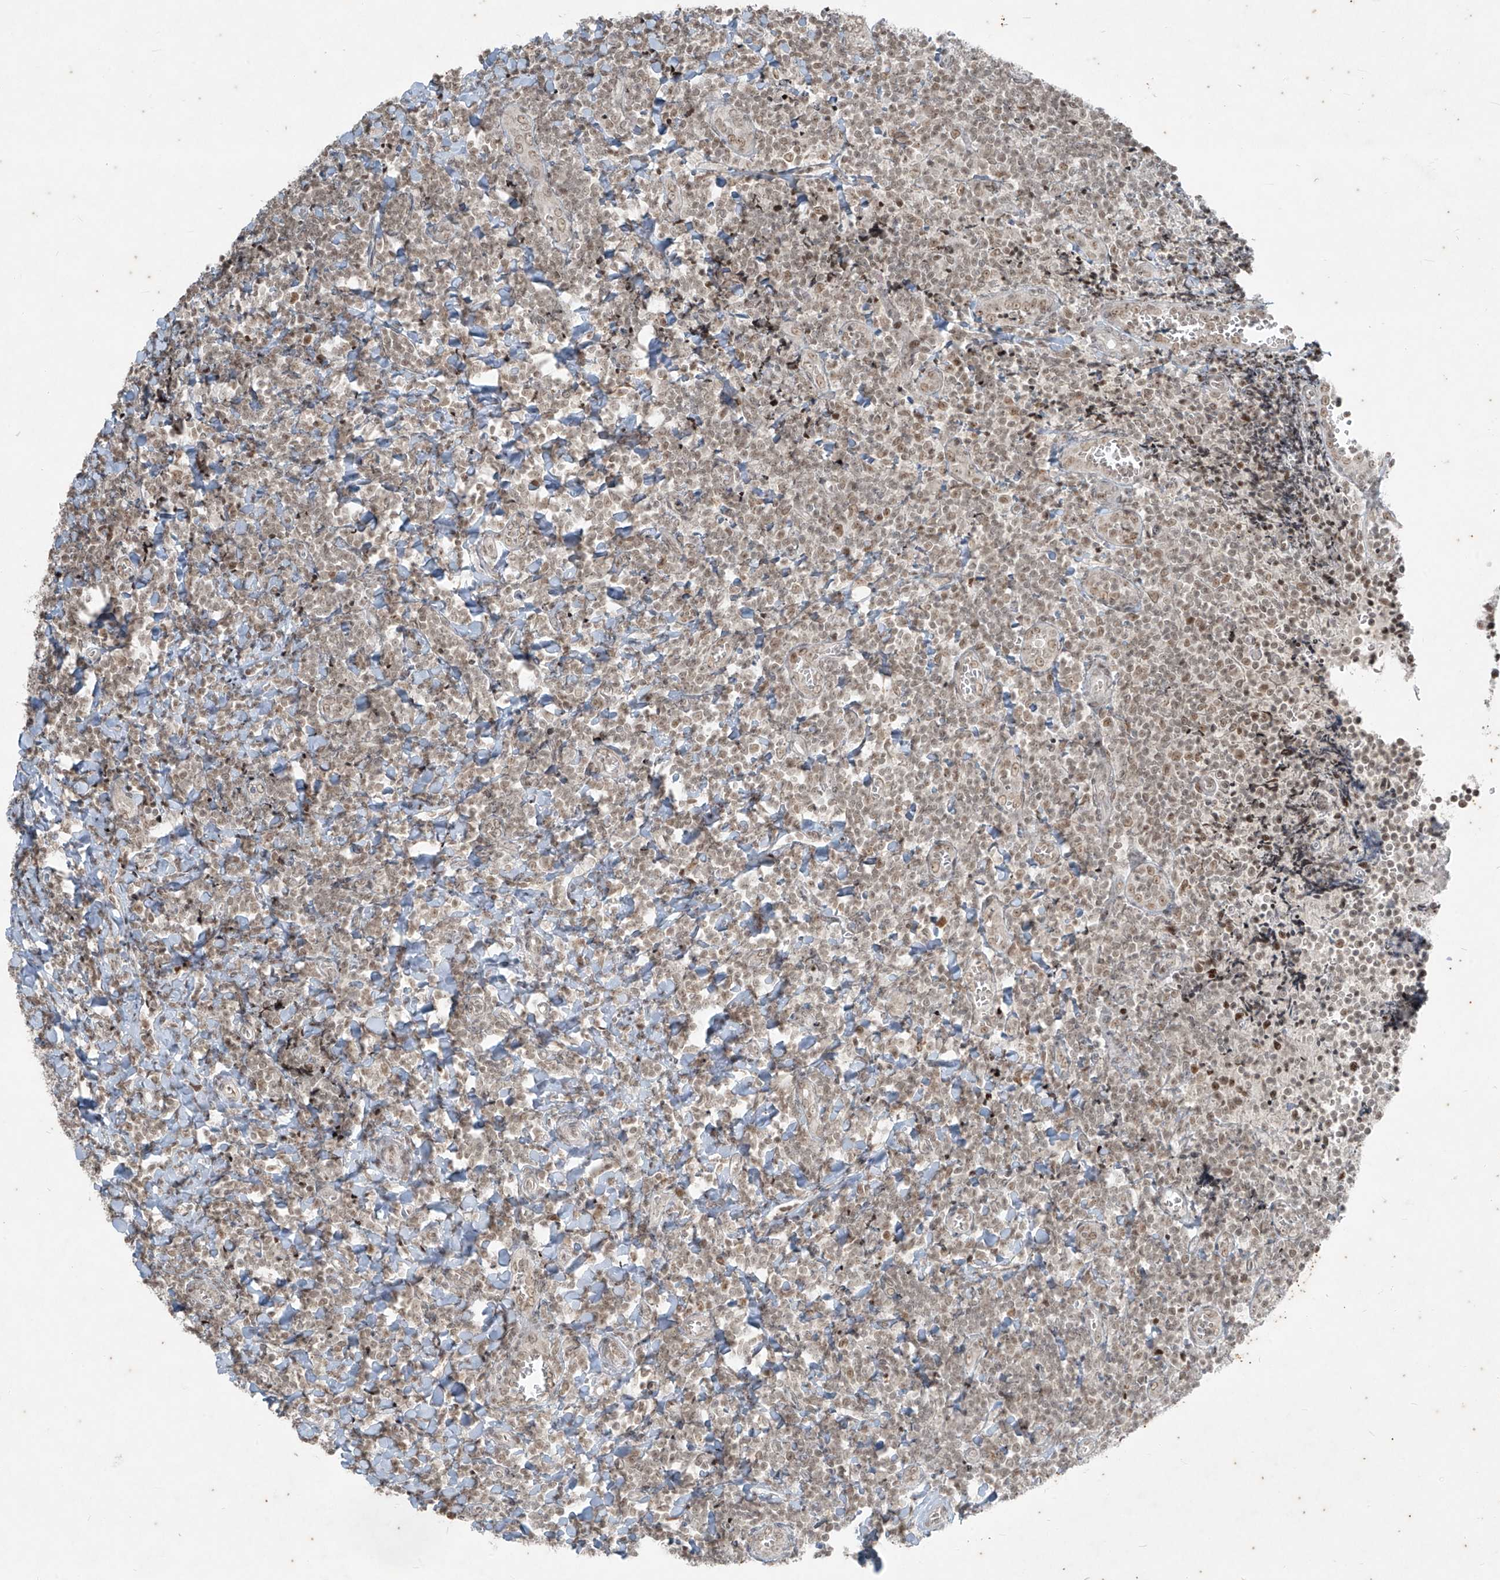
{"staining": {"intensity": "moderate", "quantity": ">75%", "location": "nuclear"}, "tissue": "tonsil", "cell_type": "Germinal center cells", "image_type": "normal", "snomed": [{"axis": "morphology", "description": "Normal tissue, NOS"}, {"axis": "topography", "description": "Tonsil"}], "caption": "Tonsil stained with immunohistochemistry (IHC) exhibits moderate nuclear staining in about >75% of germinal center cells.", "gene": "ZNF354B", "patient": {"sex": "male", "age": 27}}